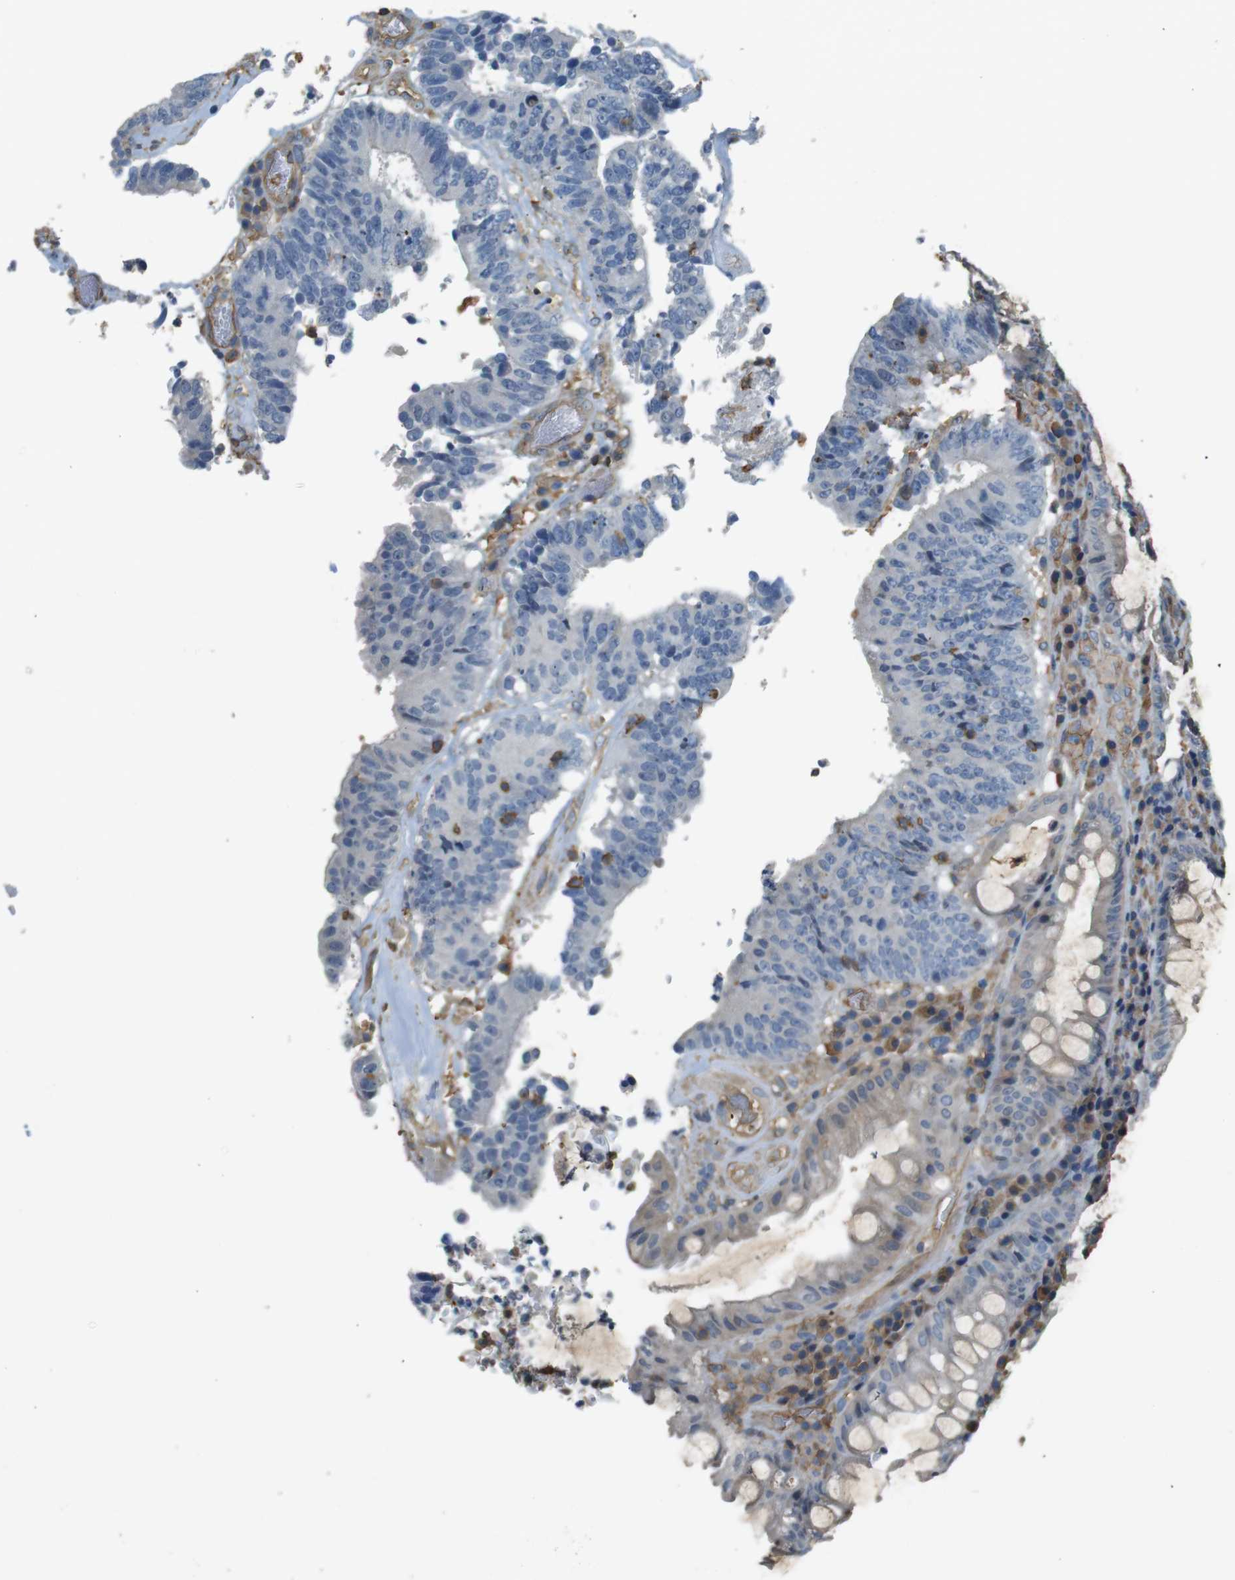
{"staining": {"intensity": "weak", "quantity": "<25%", "location": "cytoplasmic/membranous"}, "tissue": "colorectal cancer", "cell_type": "Tumor cells", "image_type": "cancer", "snomed": [{"axis": "morphology", "description": "Adenocarcinoma, NOS"}, {"axis": "topography", "description": "Rectum"}], "caption": "The micrograph shows no staining of tumor cells in colorectal cancer (adenocarcinoma).", "gene": "FCAR", "patient": {"sex": "male", "age": 72}}